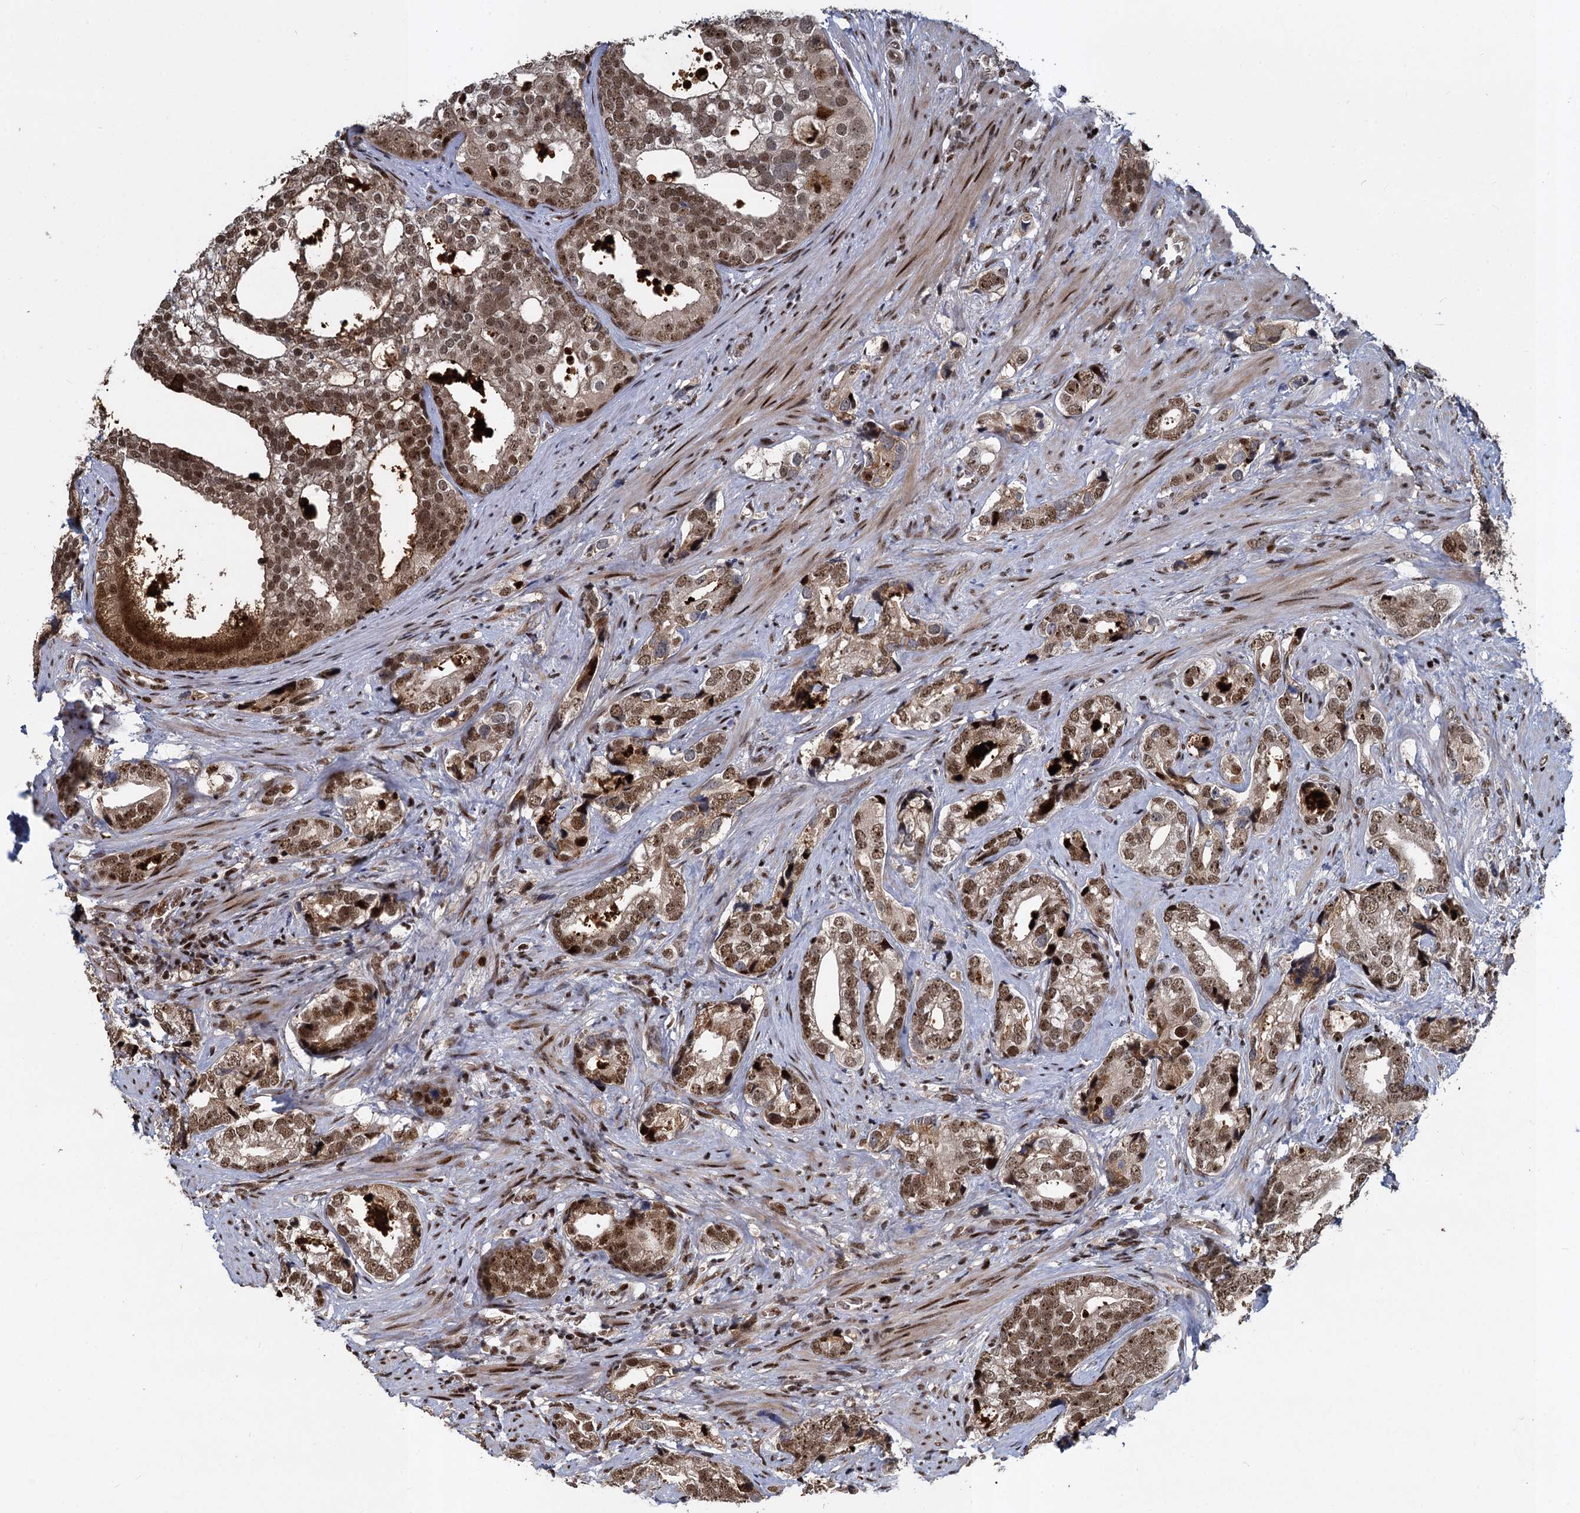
{"staining": {"intensity": "moderate", "quantity": ">75%", "location": "cytoplasmic/membranous,nuclear"}, "tissue": "prostate cancer", "cell_type": "Tumor cells", "image_type": "cancer", "snomed": [{"axis": "morphology", "description": "Adenocarcinoma, High grade"}, {"axis": "topography", "description": "Prostate"}], "caption": "The image exhibits a brown stain indicating the presence of a protein in the cytoplasmic/membranous and nuclear of tumor cells in prostate high-grade adenocarcinoma.", "gene": "ANKRD49", "patient": {"sex": "male", "age": 75}}